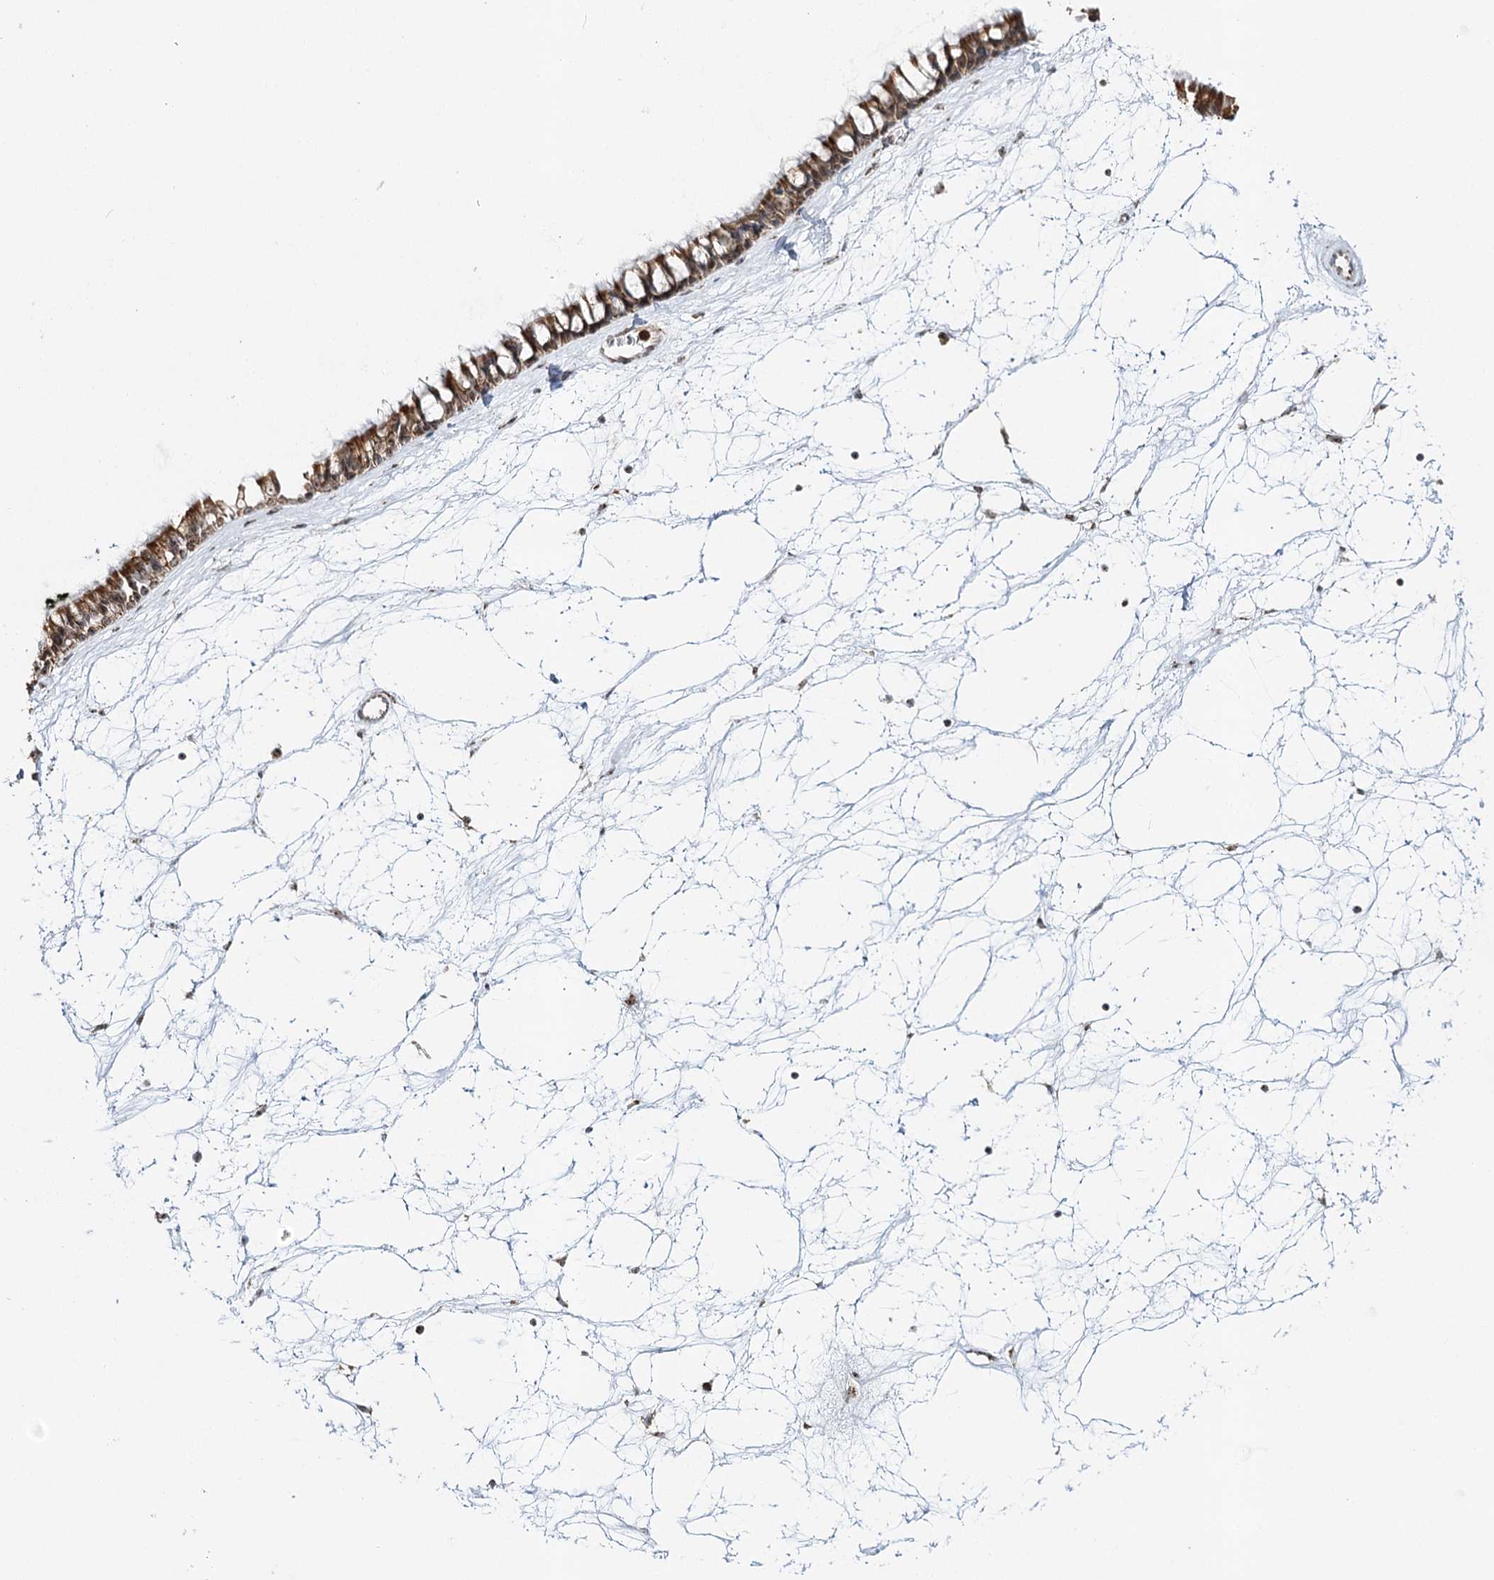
{"staining": {"intensity": "strong", "quantity": ">75%", "location": "cytoplasmic/membranous"}, "tissue": "nasopharynx", "cell_type": "Respiratory epithelial cells", "image_type": "normal", "snomed": [{"axis": "morphology", "description": "Normal tissue, NOS"}, {"axis": "topography", "description": "Nasopharynx"}], "caption": "This image demonstrates immunohistochemistry staining of unremarkable human nasopharynx, with high strong cytoplasmic/membranous expression in about >75% of respiratory epithelial cells.", "gene": "ATAD1", "patient": {"sex": "male", "age": 64}}